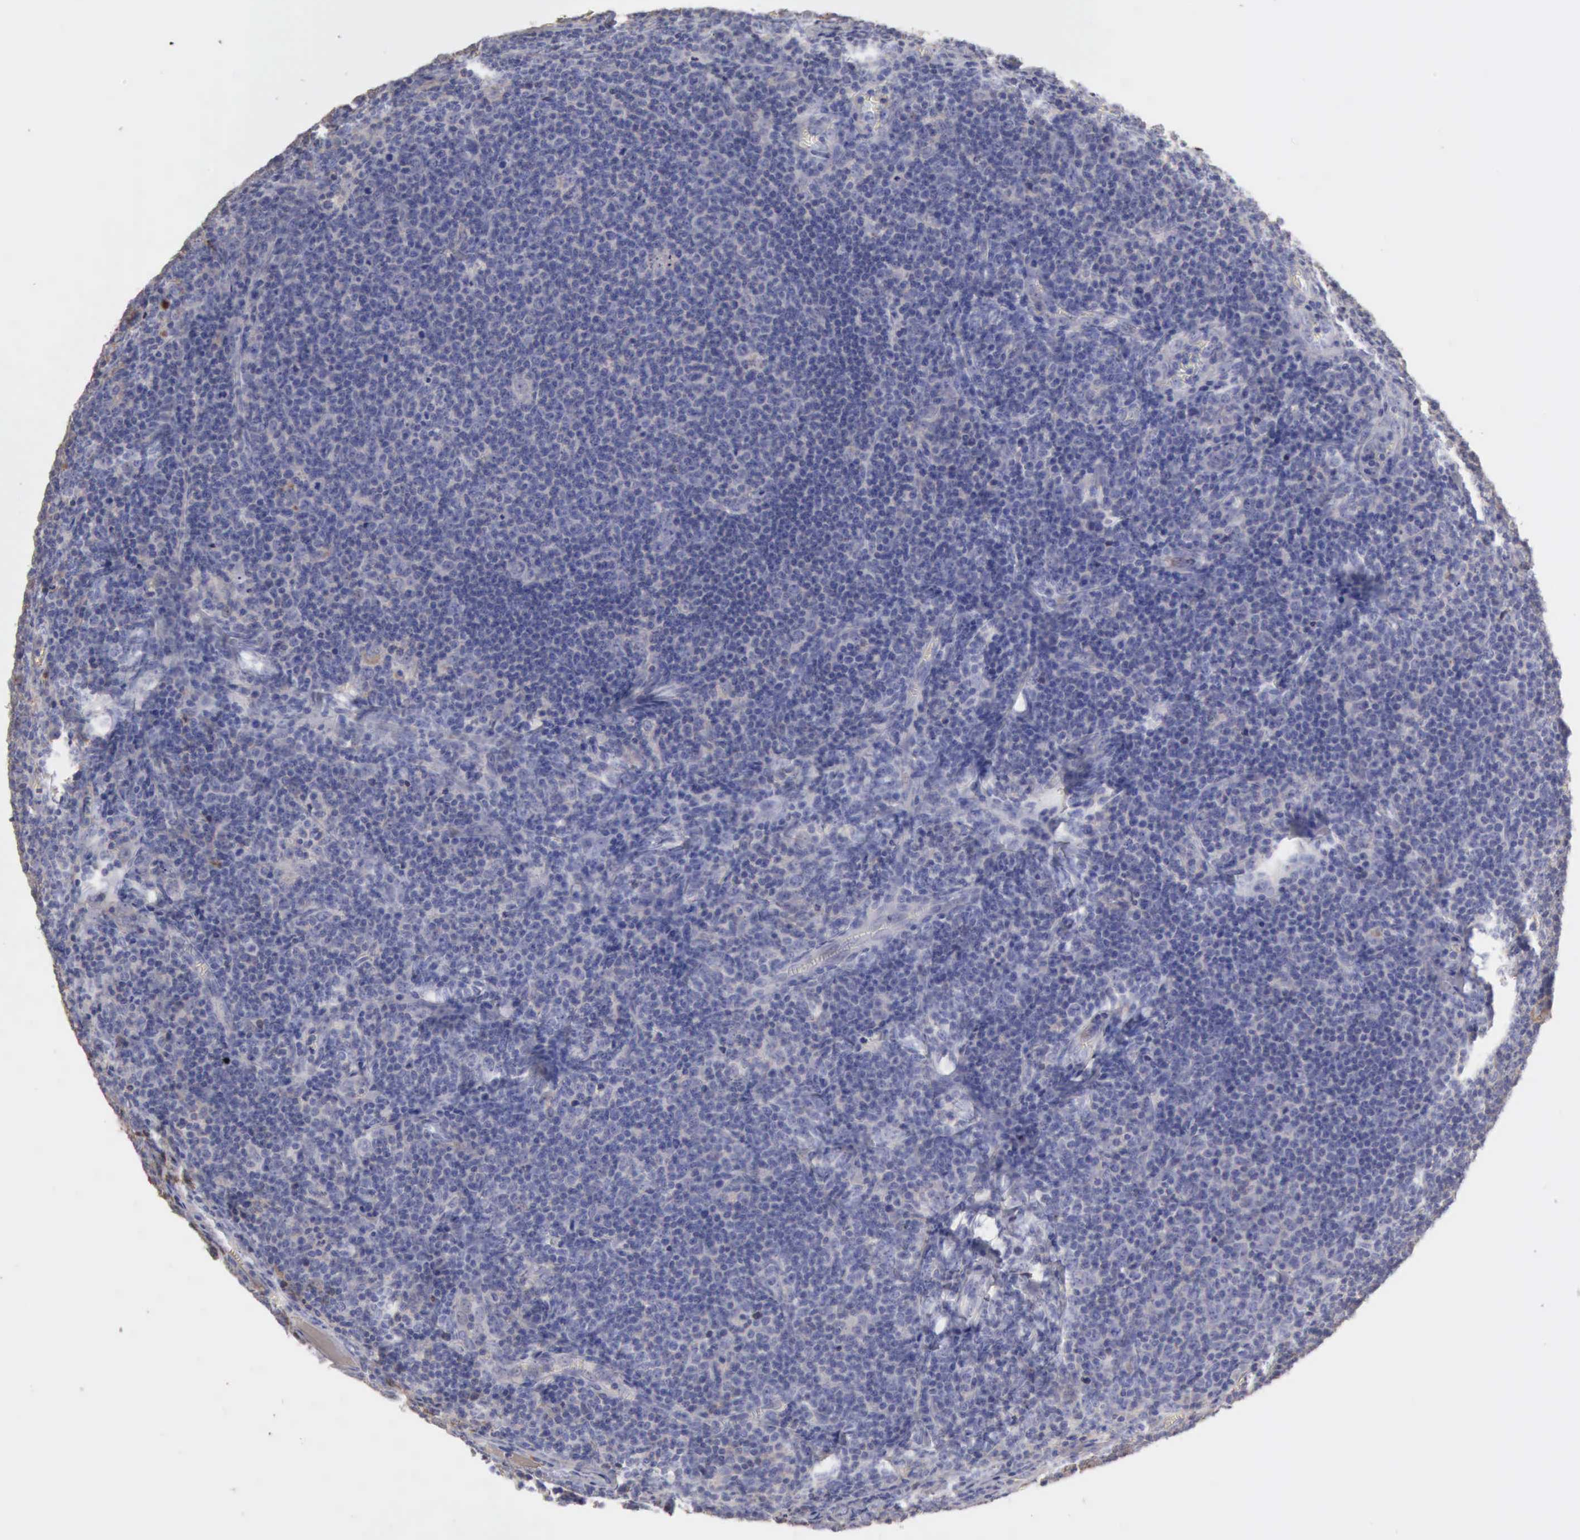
{"staining": {"intensity": "negative", "quantity": "none", "location": "none"}, "tissue": "lymphoma", "cell_type": "Tumor cells", "image_type": "cancer", "snomed": [{"axis": "morphology", "description": "Malignant lymphoma, non-Hodgkin's type, Low grade"}, {"axis": "topography", "description": "Lymph node"}], "caption": "This is an immunohistochemistry photomicrograph of lymphoma. There is no positivity in tumor cells.", "gene": "SERPINA1", "patient": {"sex": "male", "age": 74}}